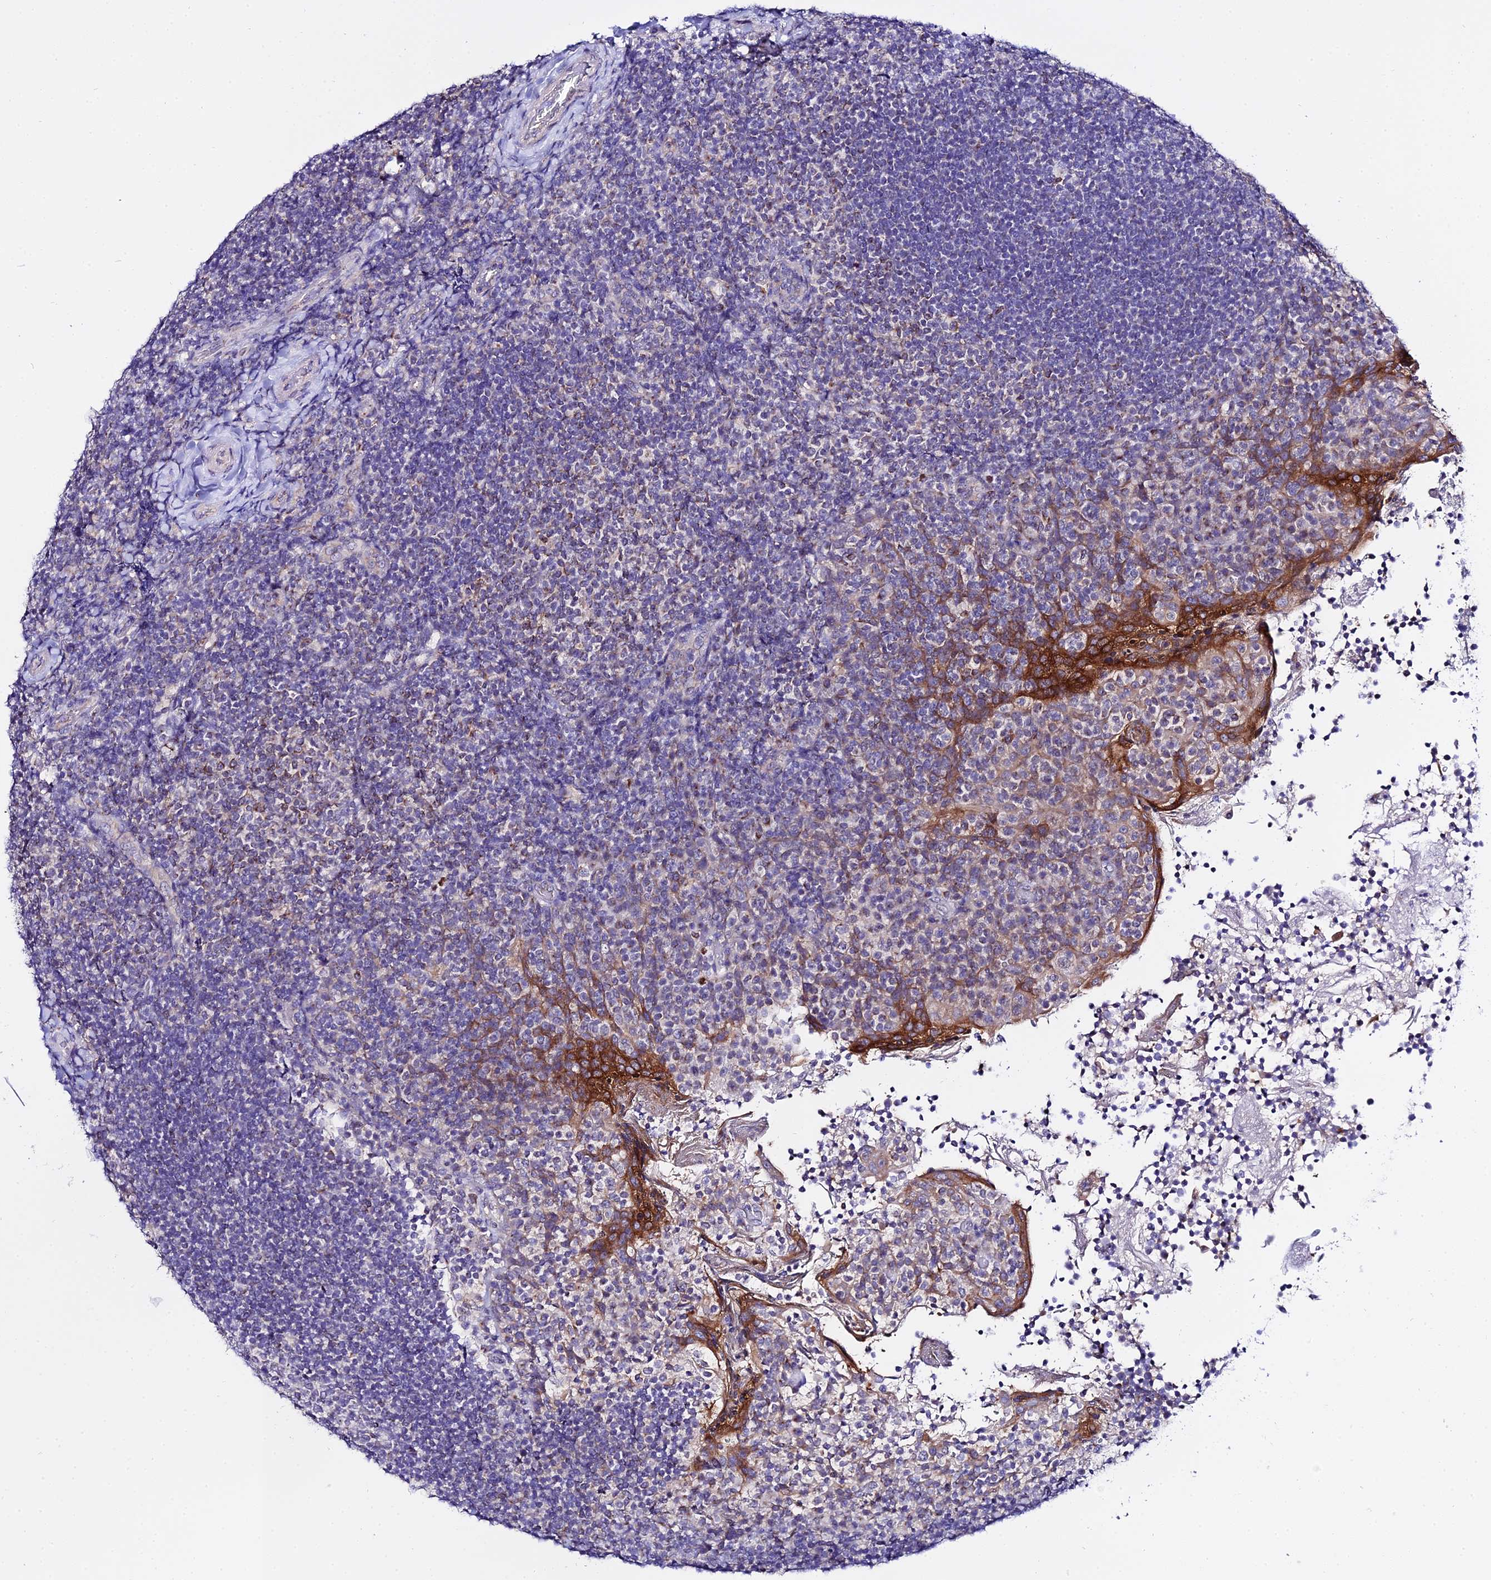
{"staining": {"intensity": "negative", "quantity": "none", "location": "none"}, "tissue": "tonsil", "cell_type": "Germinal center cells", "image_type": "normal", "snomed": [{"axis": "morphology", "description": "Normal tissue, NOS"}, {"axis": "topography", "description": "Tonsil"}], "caption": "This is a image of immunohistochemistry staining of unremarkable tonsil, which shows no expression in germinal center cells.", "gene": "ATG16L2", "patient": {"sex": "female", "age": 10}}